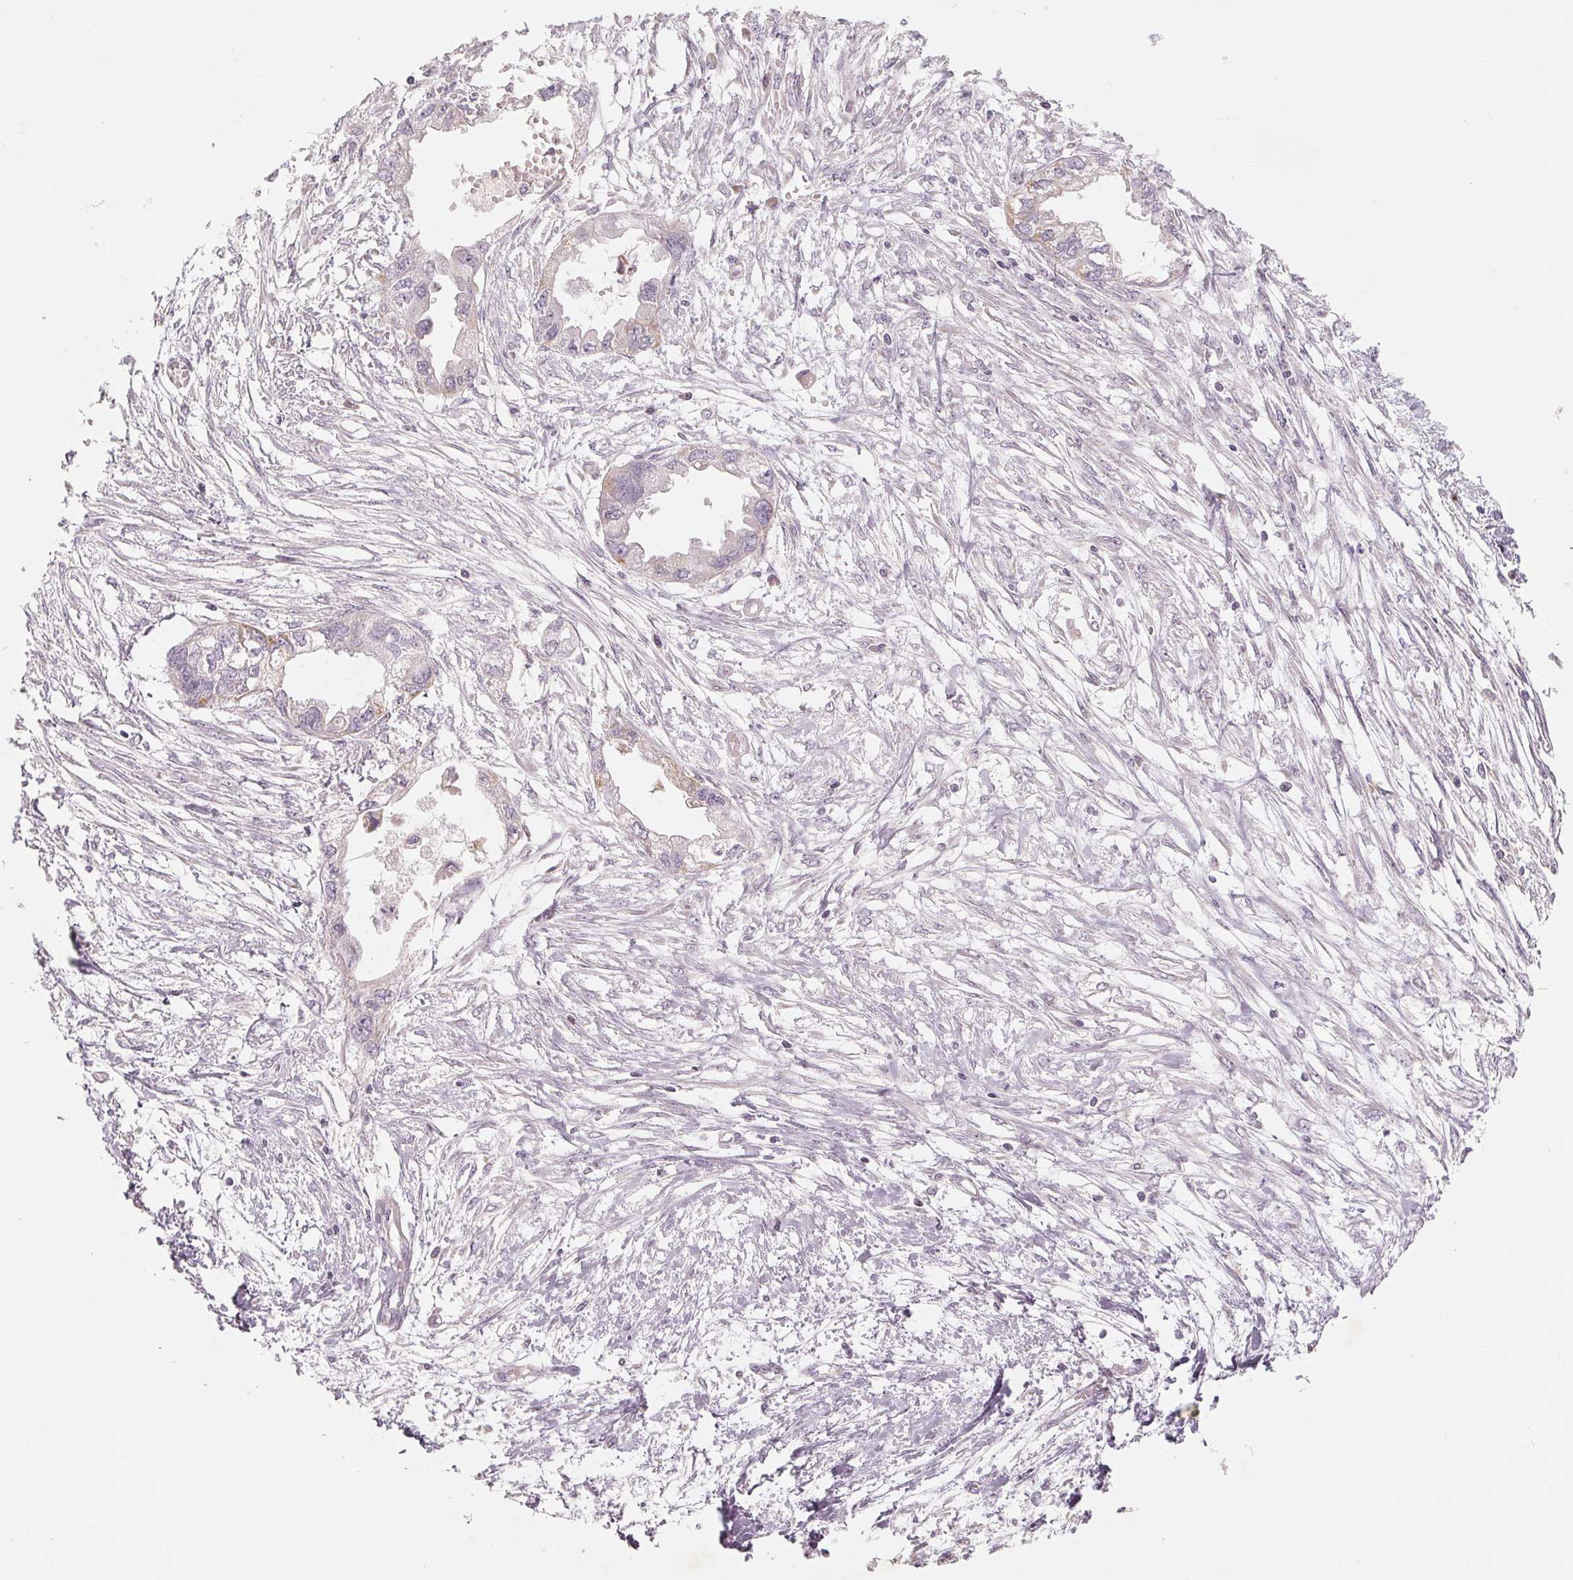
{"staining": {"intensity": "negative", "quantity": "none", "location": "none"}, "tissue": "endometrial cancer", "cell_type": "Tumor cells", "image_type": "cancer", "snomed": [{"axis": "morphology", "description": "Adenocarcinoma, NOS"}, {"axis": "morphology", "description": "Adenocarcinoma, metastatic, NOS"}, {"axis": "topography", "description": "Adipose tissue"}, {"axis": "topography", "description": "Endometrium"}], "caption": "Tumor cells show no significant protein staining in endometrial cancer. Brightfield microscopy of immunohistochemistry stained with DAB (3,3'-diaminobenzidine) (brown) and hematoxylin (blue), captured at high magnification.", "gene": "GHITM", "patient": {"sex": "female", "age": 67}}